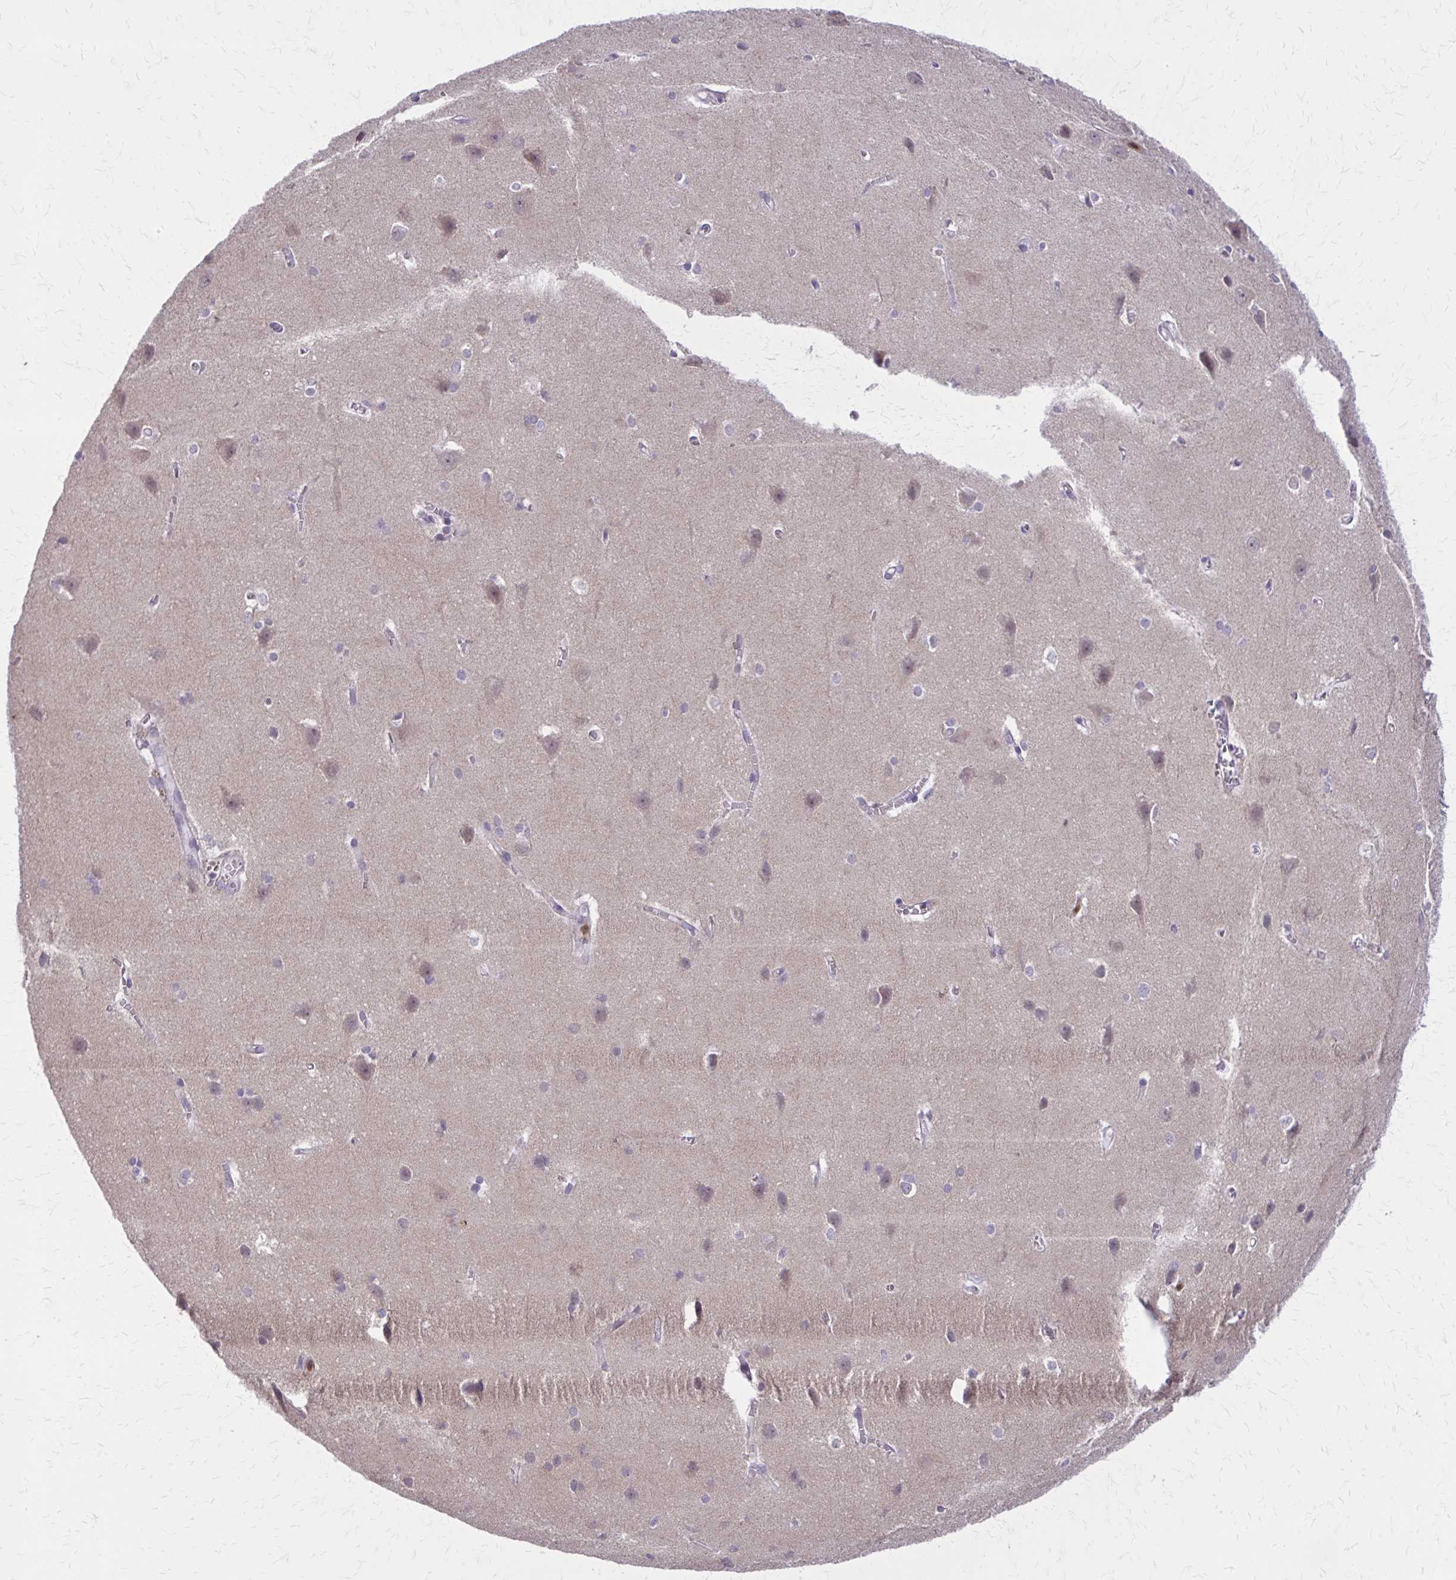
{"staining": {"intensity": "negative", "quantity": "none", "location": "none"}, "tissue": "cerebral cortex", "cell_type": "Endothelial cells", "image_type": "normal", "snomed": [{"axis": "morphology", "description": "Normal tissue, NOS"}, {"axis": "topography", "description": "Cerebral cortex"}], "caption": "Immunohistochemistry (IHC) image of benign cerebral cortex: human cerebral cortex stained with DAB displays no significant protein expression in endothelial cells. Brightfield microscopy of immunohistochemistry stained with DAB (brown) and hematoxylin (blue), captured at high magnification.", "gene": "NRBF2", "patient": {"sex": "male", "age": 37}}